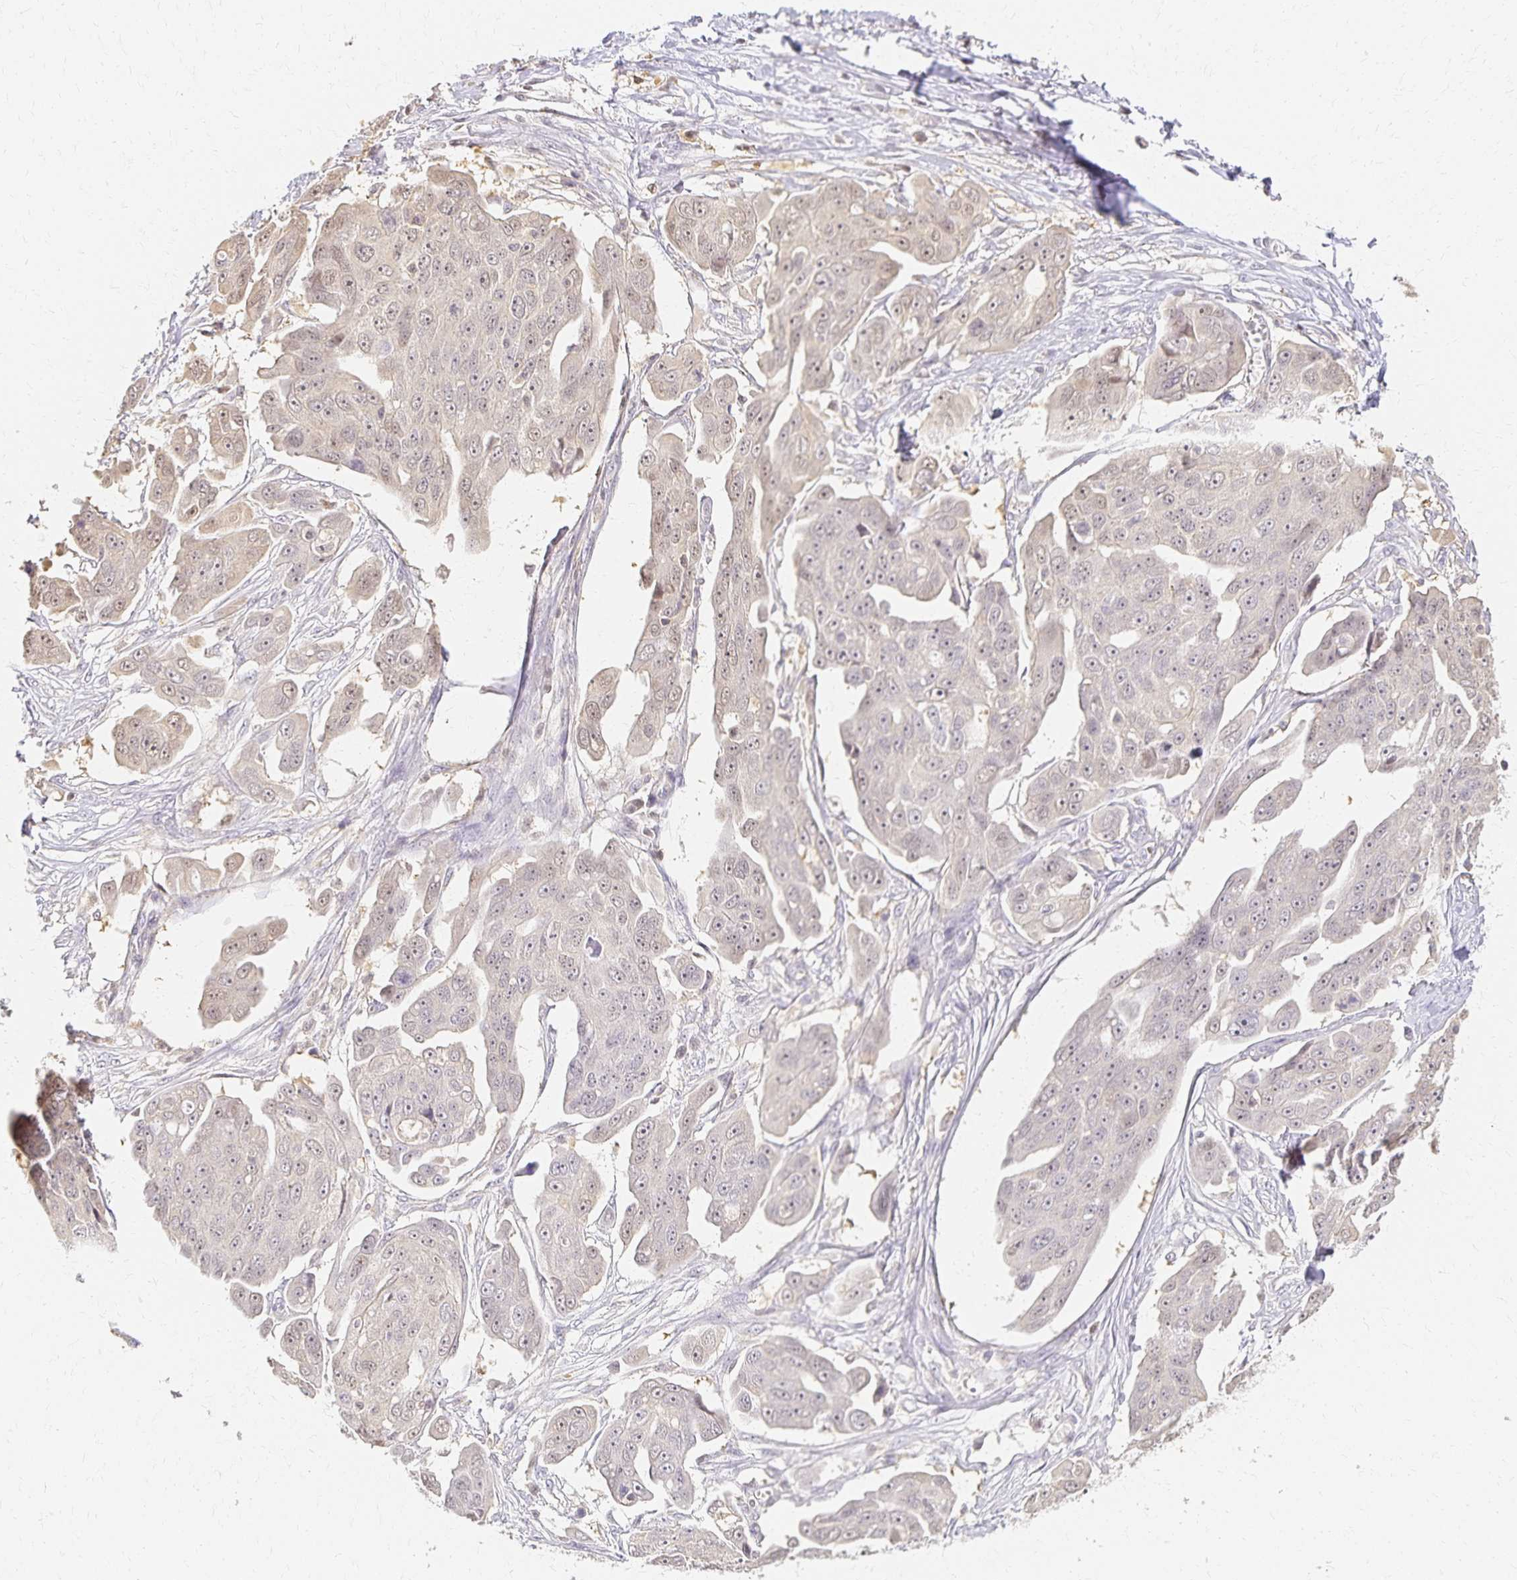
{"staining": {"intensity": "weak", "quantity": "<25%", "location": "nuclear"}, "tissue": "ovarian cancer", "cell_type": "Tumor cells", "image_type": "cancer", "snomed": [{"axis": "morphology", "description": "Carcinoma, endometroid"}, {"axis": "topography", "description": "Ovary"}], "caption": "This histopathology image is of ovarian cancer (endometroid carcinoma) stained with immunohistochemistry to label a protein in brown with the nuclei are counter-stained blue. There is no expression in tumor cells.", "gene": "AZGP1", "patient": {"sex": "female", "age": 70}}